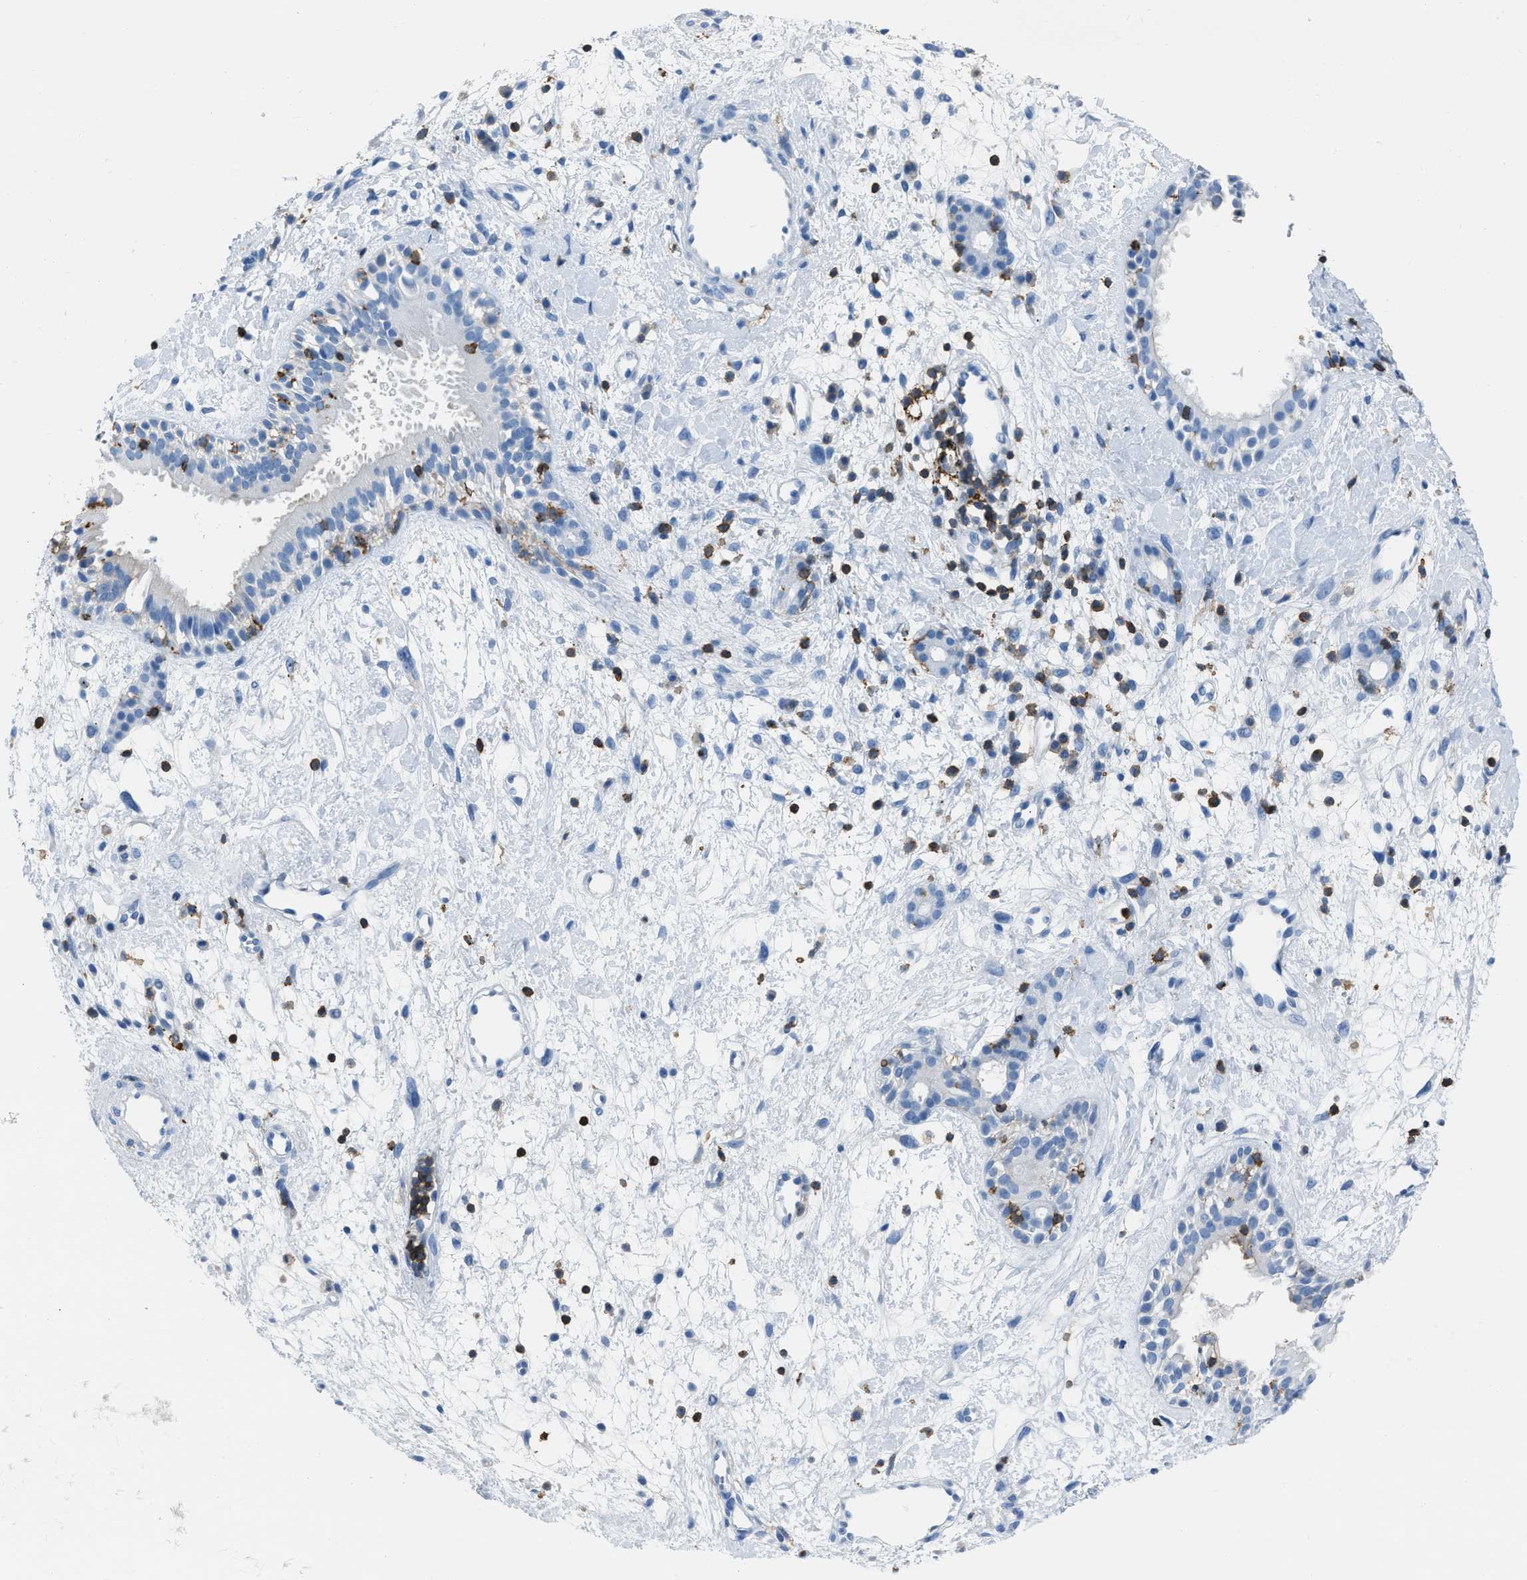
{"staining": {"intensity": "negative", "quantity": "none", "location": "none"}, "tissue": "nasopharynx", "cell_type": "Respiratory epithelial cells", "image_type": "normal", "snomed": [{"axis": "morphology", "description": "Normal tissue, NOS"}, {"axis": "topography", "description": "Nasopharynx"}], "caption": "Benign nasopharynx was stained to show a protein in brown. There is no significant expression in respiratory epithelial cells.", "gene": "LSP1", "patient": {"sex": "male", "age": 22}}